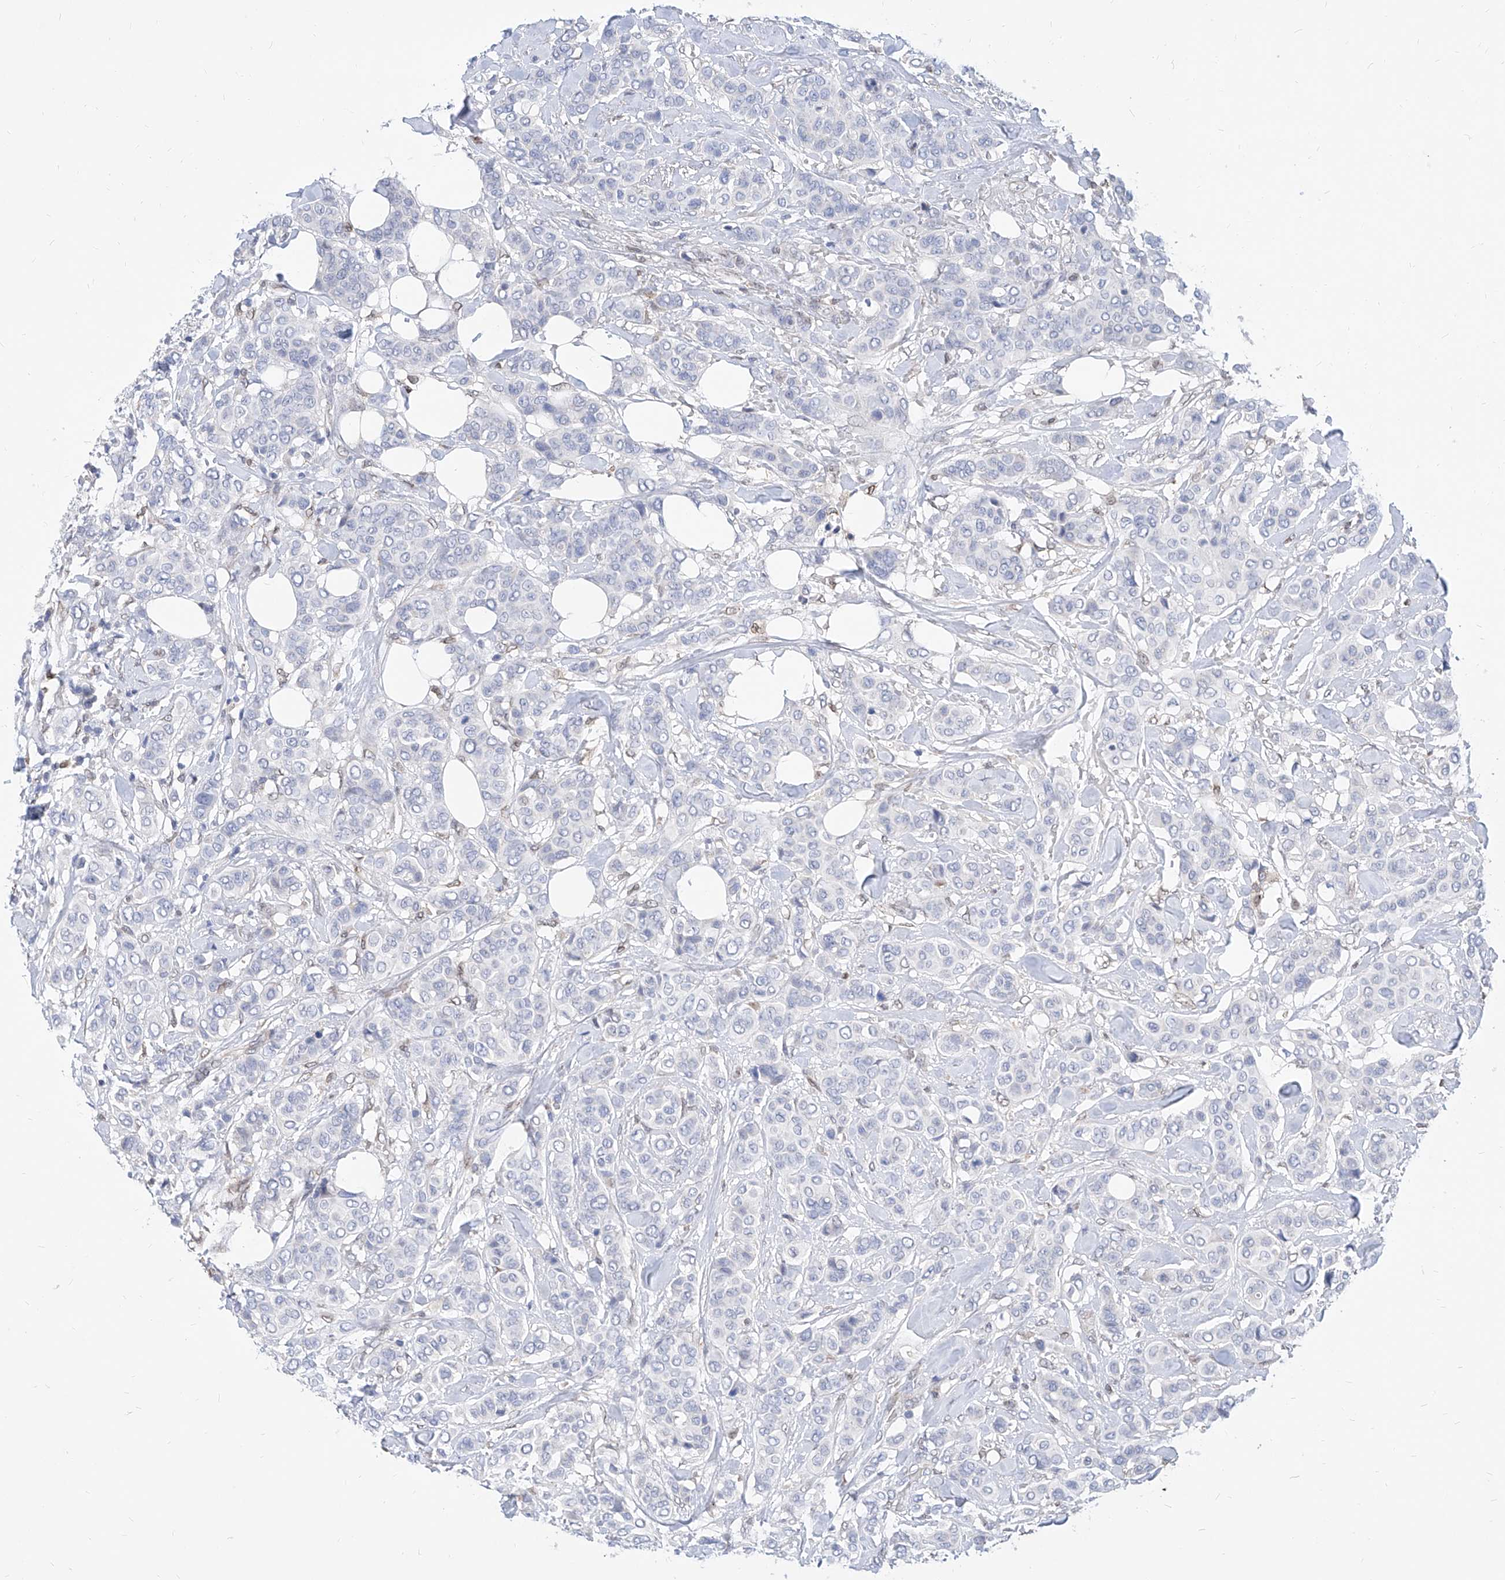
{"staining": {"intensity": "negative", "quantity": "none", "location": "none"}, "tissue": "breast cancer", "cell_type": "Tumor cells", "image_type": "cancer", "snomed": [{"axis": "morphology", "description": "Lobular carcinoma"}, {"axis": "topography", "description": "Breast"}], "caption": "Immunohistochemistry of human lobular carcinoma (breast) shows no expression in tumor cells.", "gene": "MX2", "patient": {"sex": "female", "age": 51}}